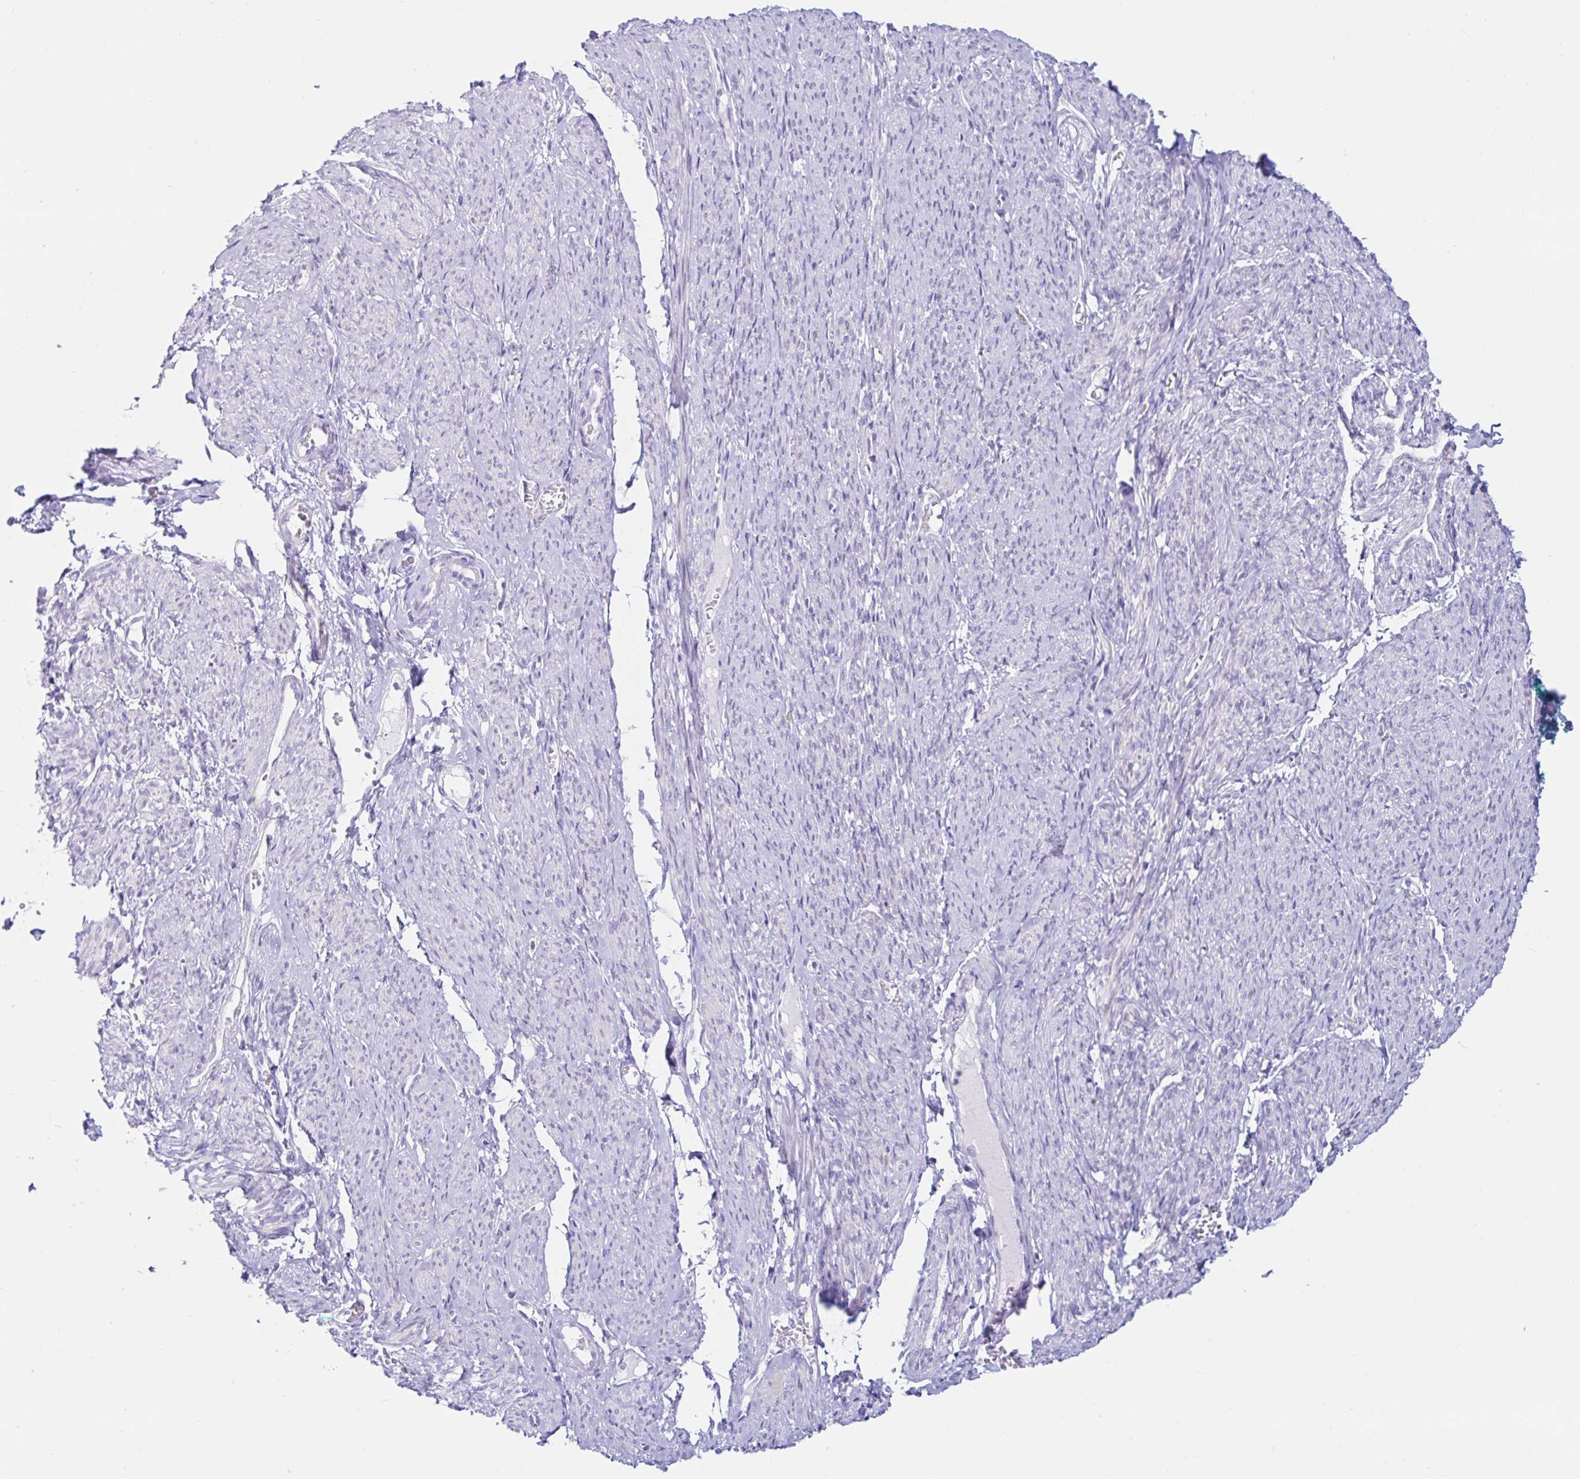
{"staining": {"intensity": "weak", "quantity": "<25%", "location": "cytoplasmic/membranous"}, "tissue": "smooth muscle", "cell_type": "Smooth muscle cells", "image_type": "normal", "snomed": [{"axis": "morphology", "description": "Normal tissue, NOS"}, {"axis": "topography", "description": "Smooth muscle"}], "caption": "Smooth muscle cells show no significant protein staining in unremarkable smooth muscle. (Stains: DAB immunohistochemistry (IHC) with hematoxylin counter stain, Microscopy: brightfield microscopy at high magnification).", "gene": "BEST1", "patient": {"sex": "female", "age": 65}}